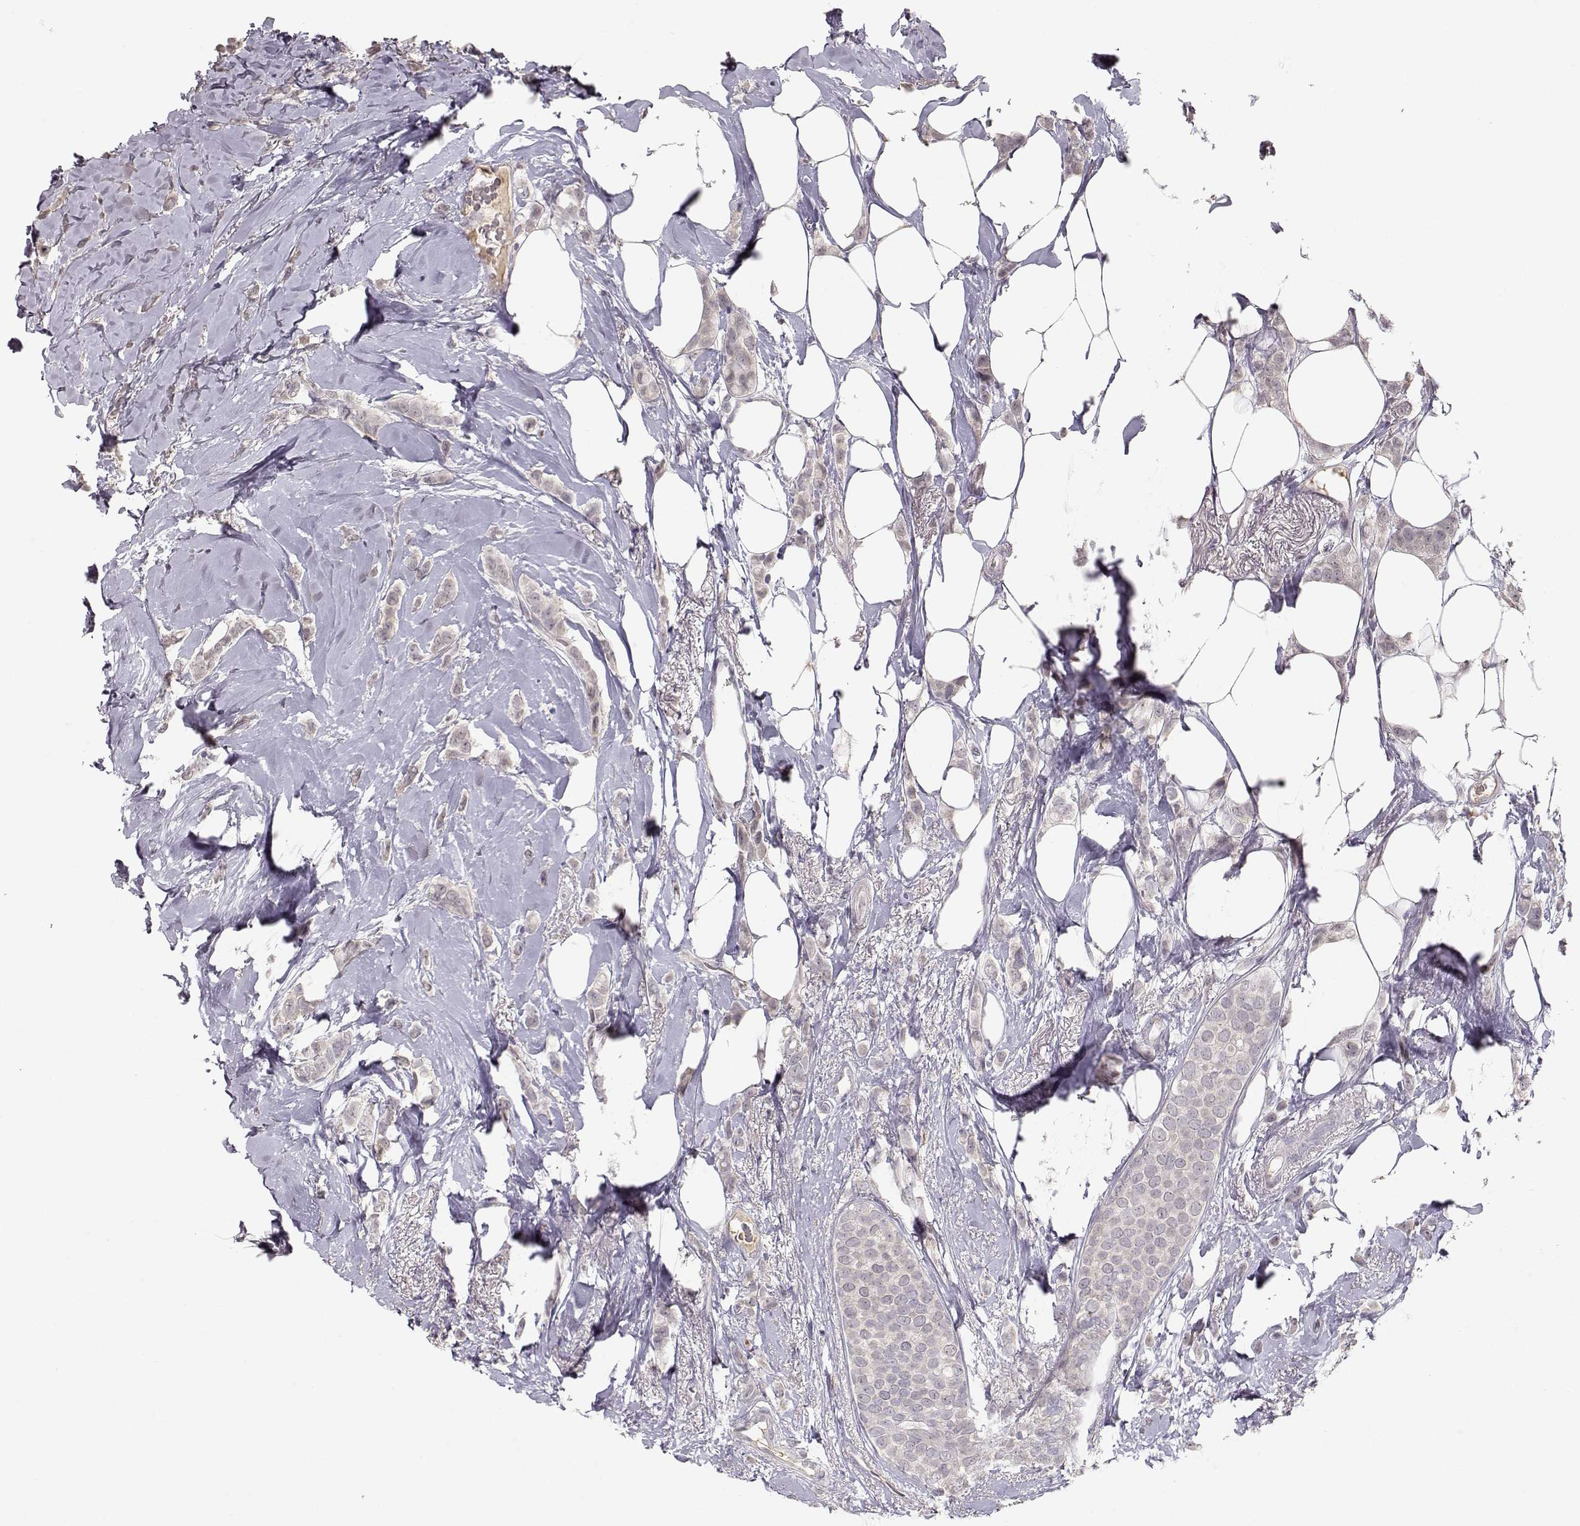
{"staining": {"intensity": "negative", "quantity": "none", "location": "none"}, "tissue": "breast cancer", "cell_type": "Tumor cells", "image_type": "cancer", "snomed": [{"axis": "morphology", "description": "Lobular carcinoma"}, {"axis": "topography", "description": "Breast"}], "caption": "Tumor cells show no significant protein staining in breast cancer.", "gene": "PNMT", "patient": {"sex": "female", "age": 66}}